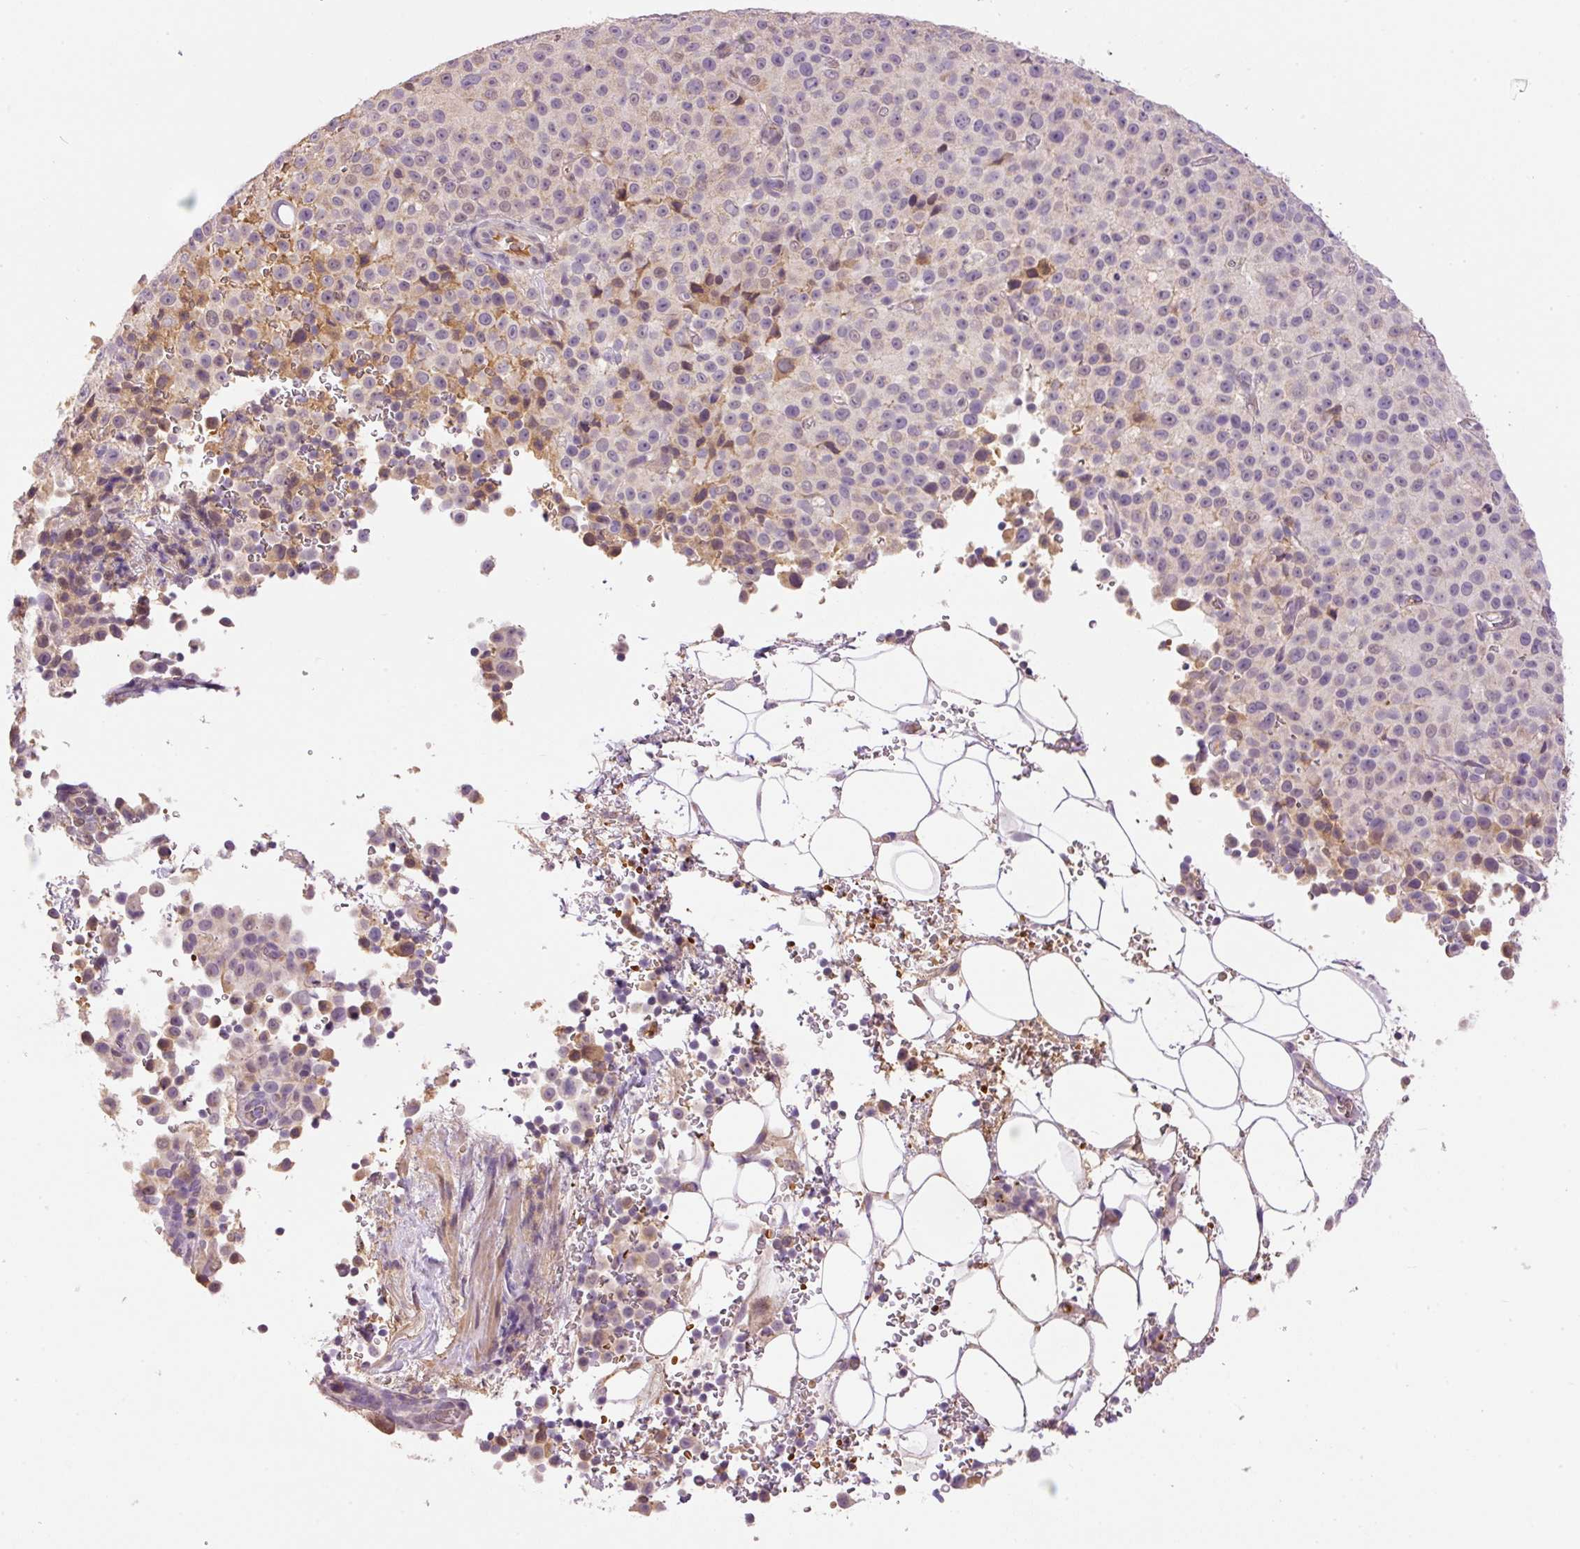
{"staining": {"intensity": "weak", "quantity": "<25%", "location": "nuclear"}, "tissue": "melanoma", "cell_type": "Tumor cells", "image_type": "cancer", "snomed": [{"axis": "morphology", "description": "Malignant melanoma, Metastatic site"}, {"axis": "topography", "description": "Skin"}, {"axis": "topography", "description": "Lymph node"}], "caption": "The histopathology image displays no significant expression in tumor cells of melanoma.", "gene": "CMTM8", "patient": {"sex": "male", "age": 66}}